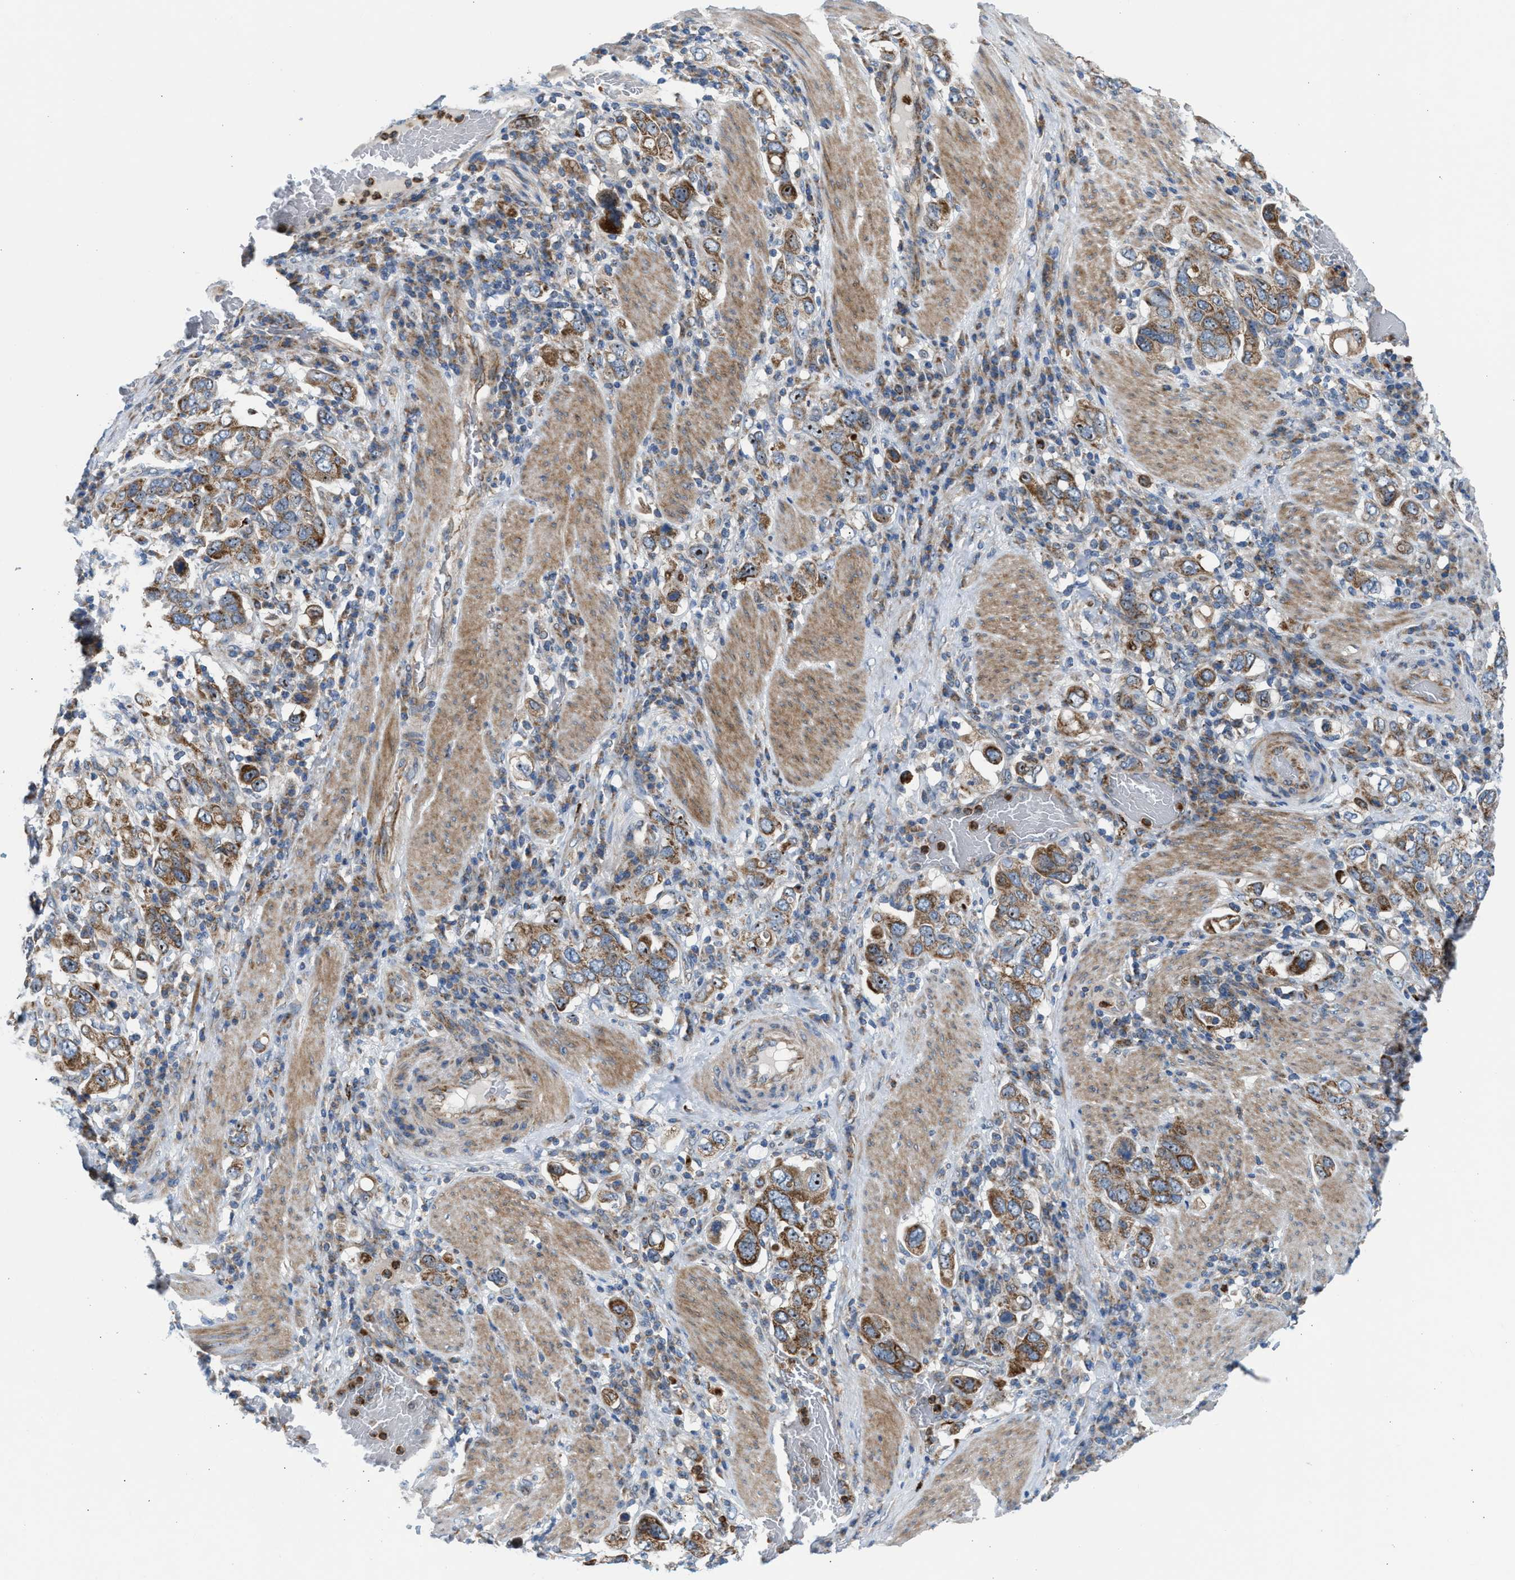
{"staining": {"intensity": "moderate", "quantity": ">75%", "location": "cytoplasmic/membranous,nuclear"}, "tissue": "stomach cancer", "cell_type": "Tumor cells", "image_type": "cancer", "snomed": [{"axis": "morphology", "description": "Adenocarcinoma, NOS"}, {"axis": "topography", "description": "Stomach, upper"}], "caption": "Immunohistochemical staining of human stomach cancer (adenocarcinoma) displays medium levels of moderate cytoplasmic/membranous and nuclear expression in approximately >75% of tumor cells. The staining was performed using DAB to visualize the protein expression in brown, while the nuclei were stained in blue with hematoxylin (Magnification: 20x).", "gene": "TPH1", "patient": {"sex": "male", "age": 62}}